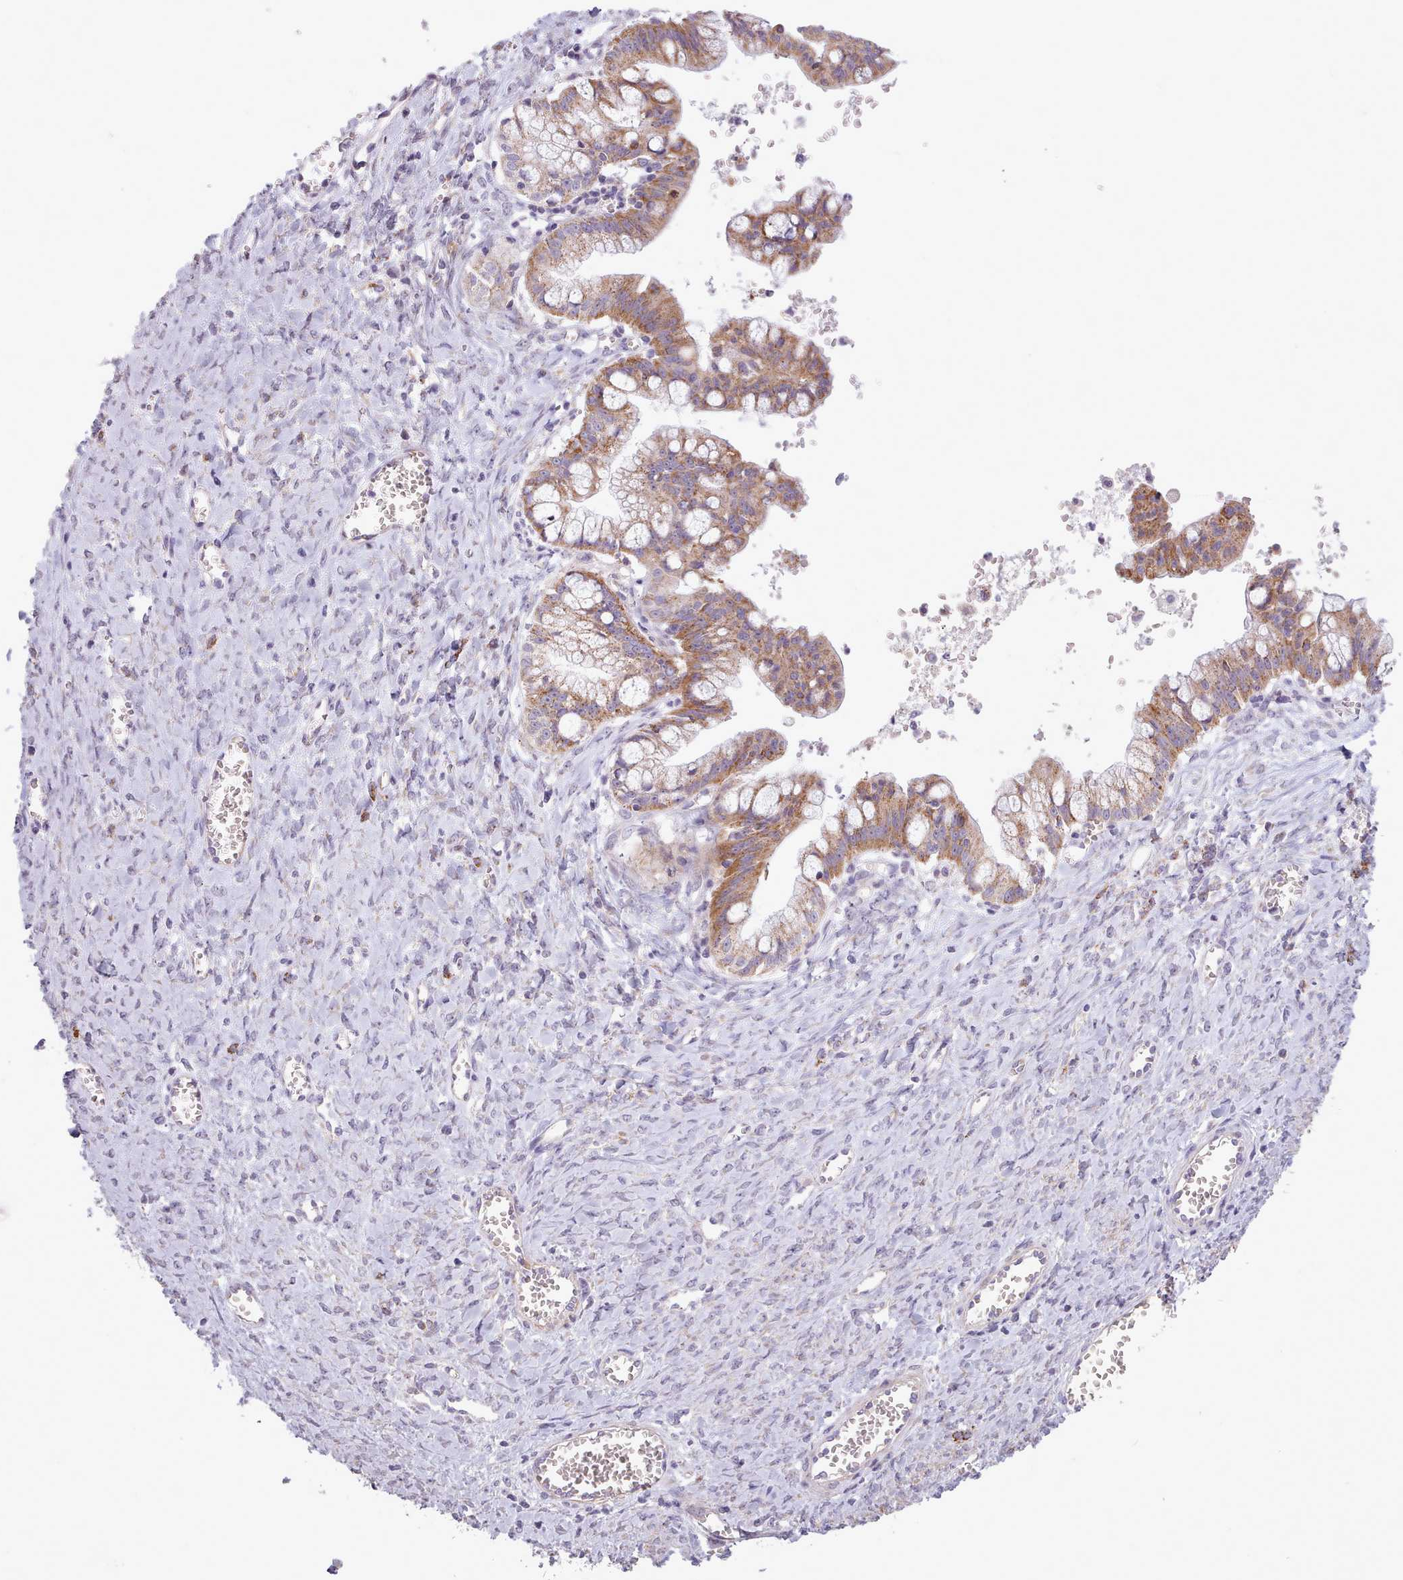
{"staining": {"intensity": "moderate", "quantity": ">75%", "location": "cytoplasmic/membranous"}, "tissue": "ovarian cancer", "cell_type": "Tumor cells", "image_type": "cancer", "snomed": [{"axis": "morphology", "description": "Cystadenocarcinoma, mucinous, NOS"}, {"axis": "topography", "description": "Ovary"}], "caption": "The immunohistochemical stain shows moderate cytoplasmic/membranous expression in tumor cells of mucinous cystadenocarcinoma (ovarian) tissue.", "gene": "AVL9", "patient": {"sex": "female", "age": 70}}